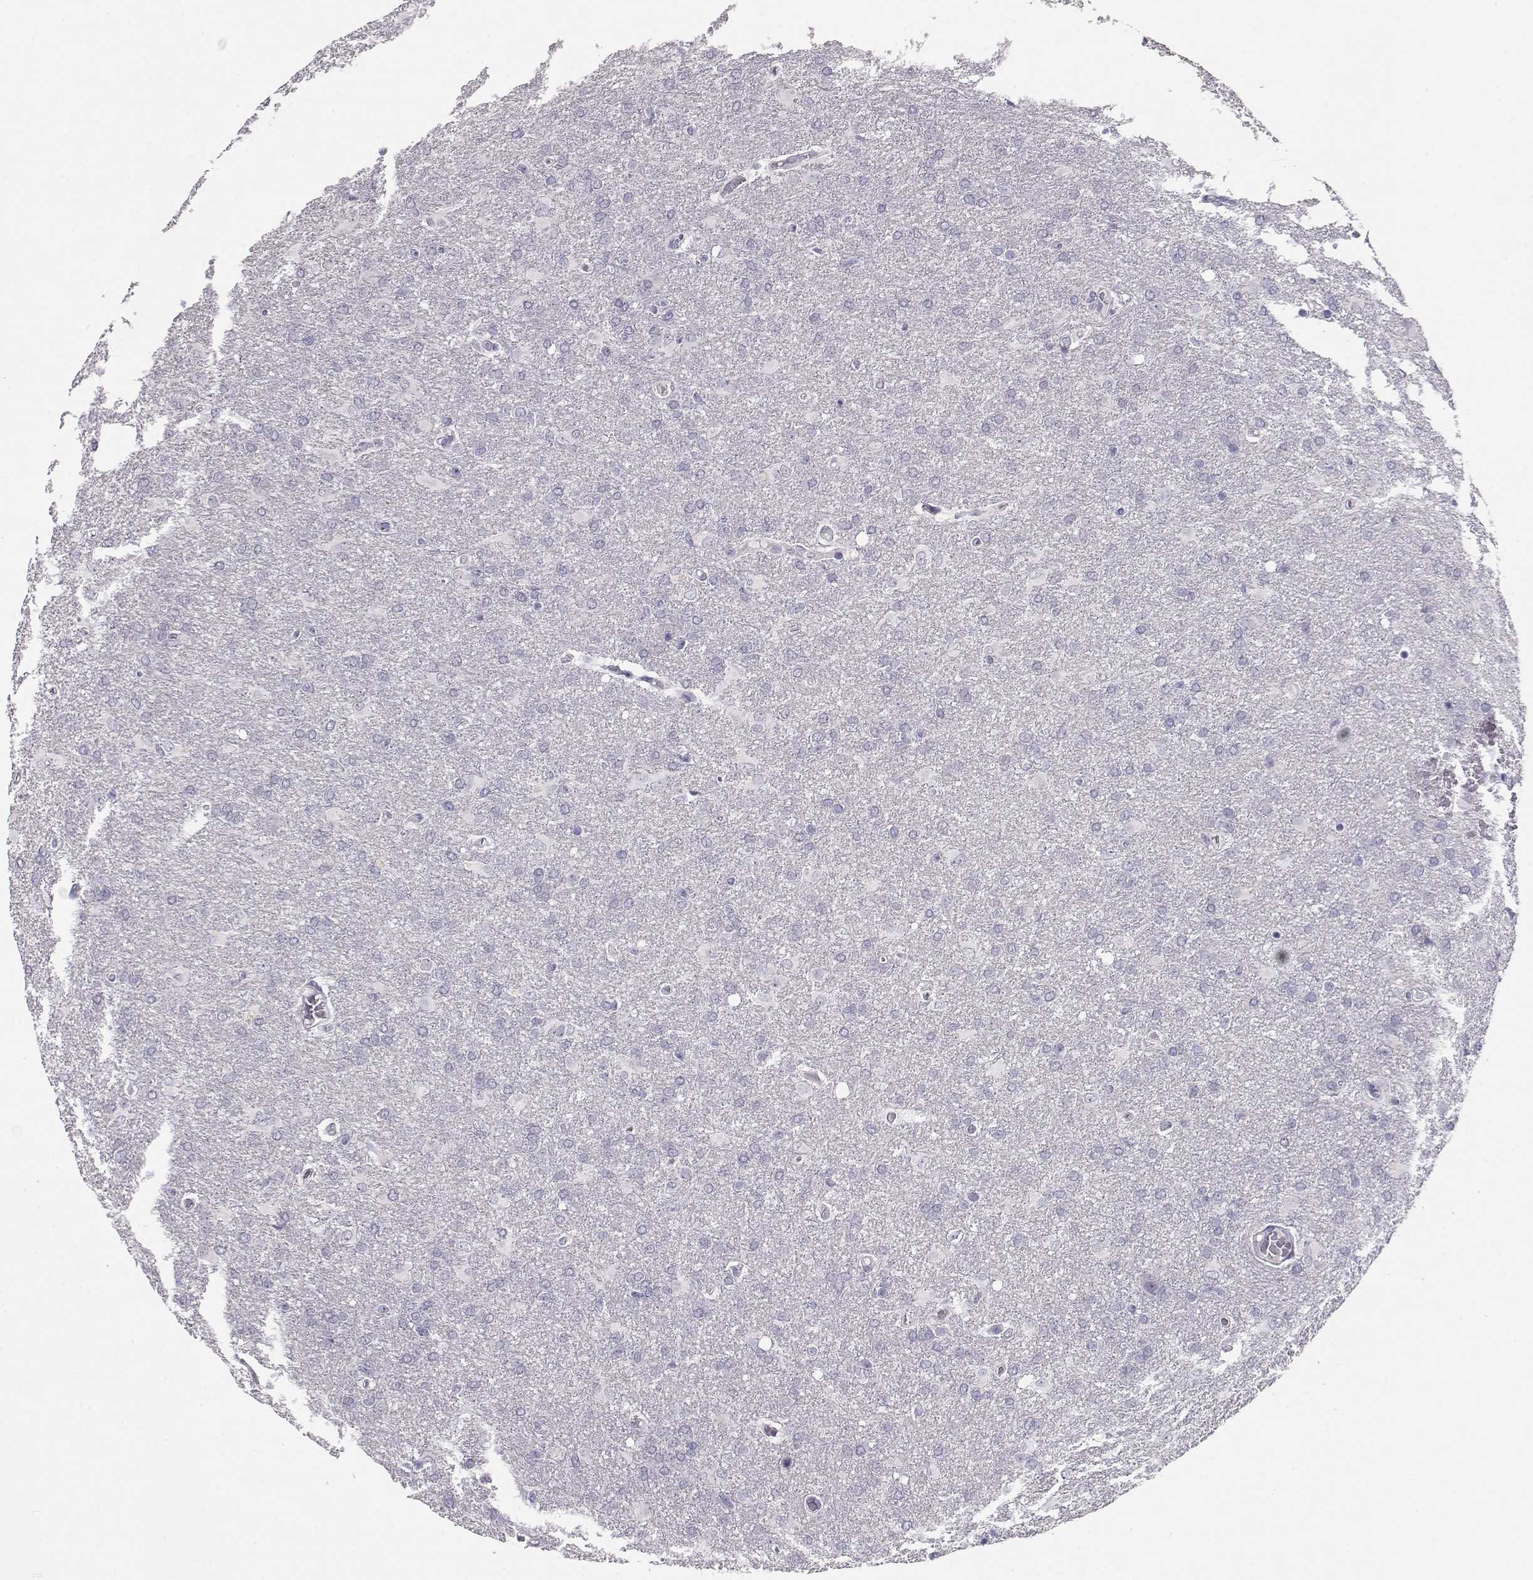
{"staining": {"intensity": "negative", "quantity": "none", "location": "none"}, "tissue": "glioma", "cell_type": "Tumor cells", "image_type": "cancer", "snomed": [{"axis": "morphology", "description": "Glioma, malignant, High grade"}, {"axis": "topography", "description": "Brain"}], "caption": "Immunohistochemical staining of human malignant high-grade glioma exhibits no significant expression in tumor cells.", "gene": "LAMB3", "patient": {"sex": "male", "age": 68}}